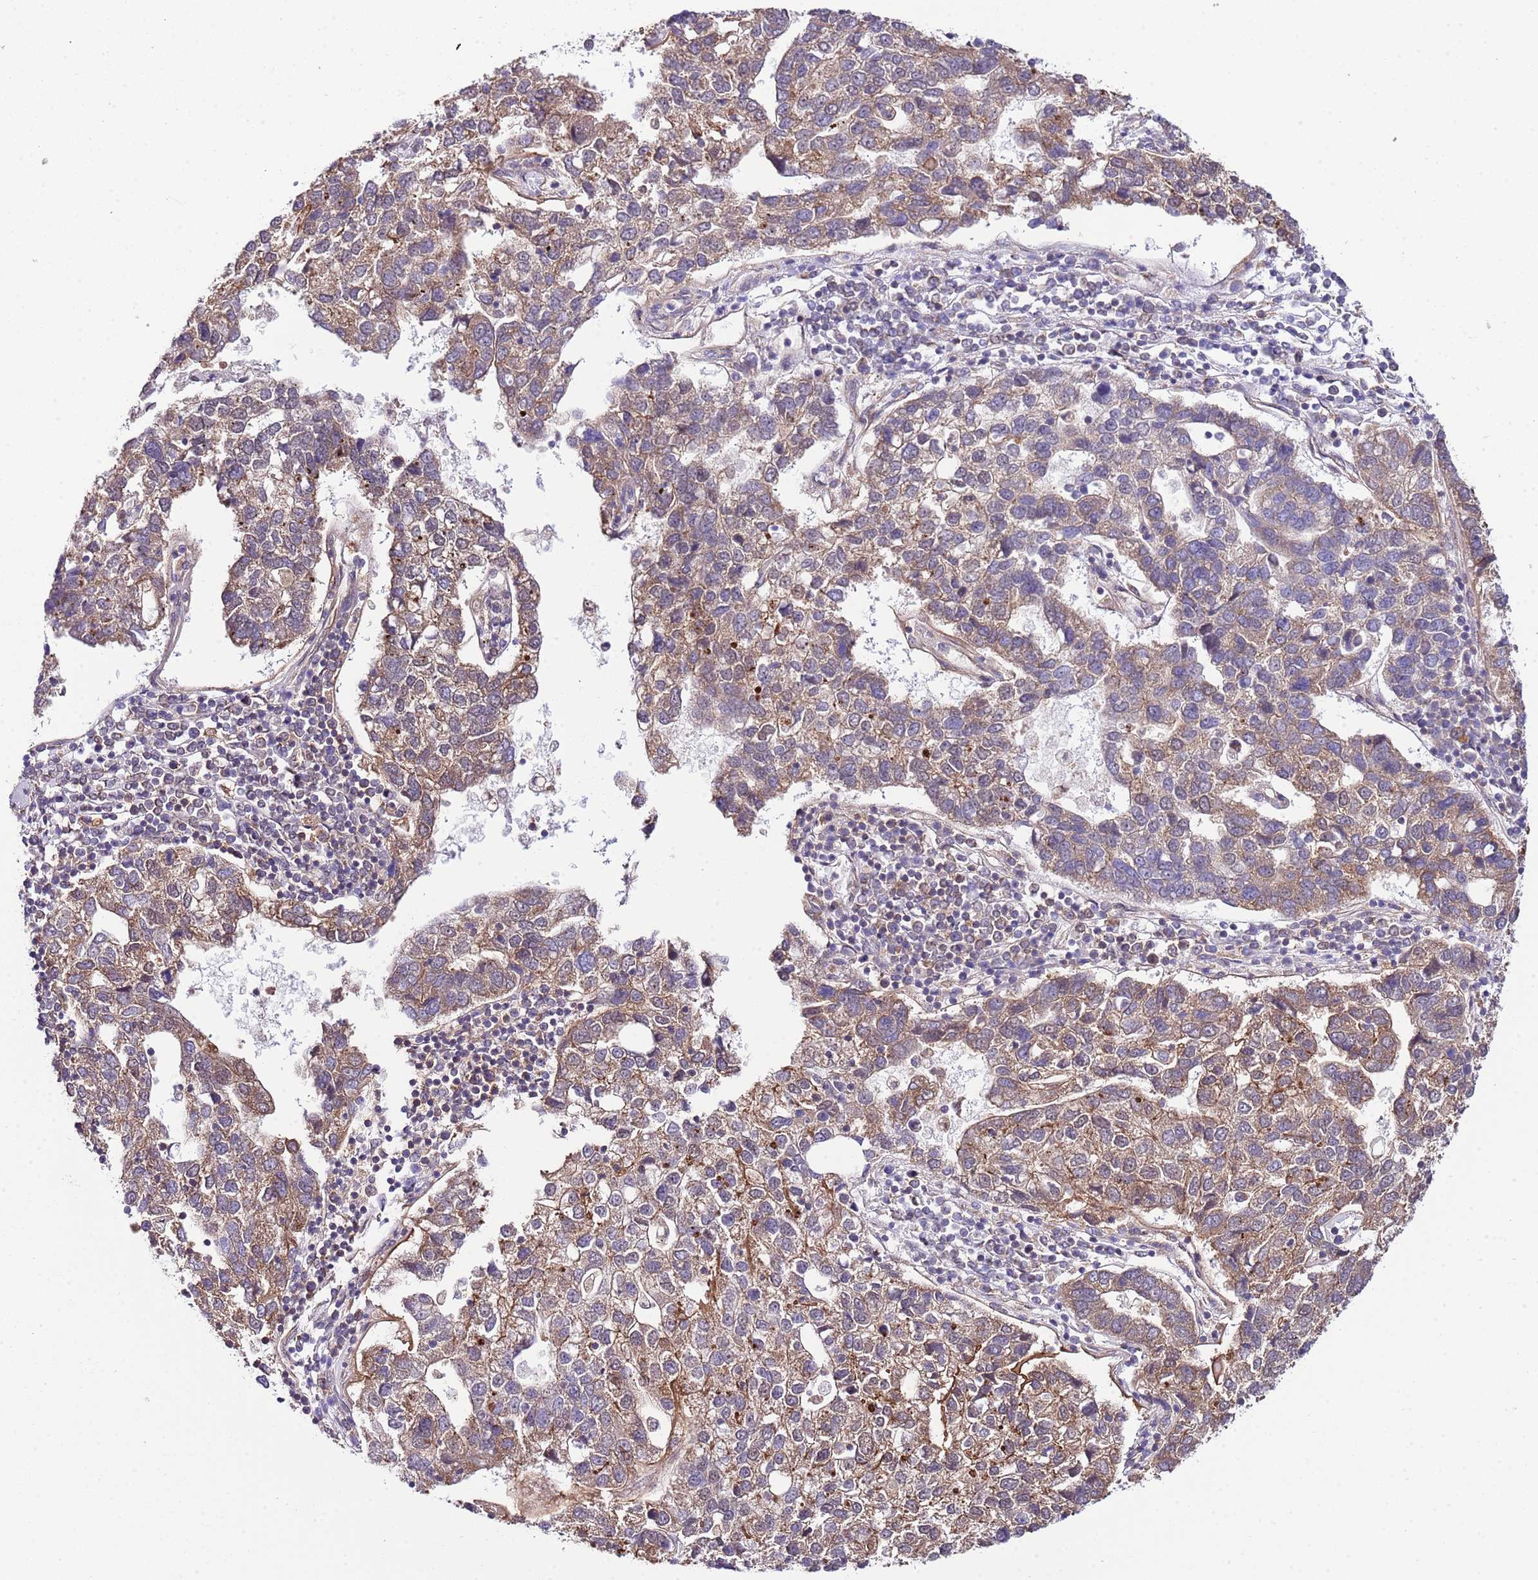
{"staining": {"intensity": "moderate", "quantity": "25%-75%", "location": "cytoplasmic/membranous"}, "tissue": "pancreatic cancer", "cell_type": "Tumor cells", "image_type": "cancer", "snomed": [{"axis": "morphology", "description": "Adenocarcinoma, NOS"}, {"axis": "topography", "description": "Pancreas"}], "caption": "Protein staining demonstrates moderate cytoplasmic/membranous staining in about 25%-75% of tumor cells in pancreatic cancer.", "gene": "DONSON", "patient": {"sex": "female", "age": 61}}